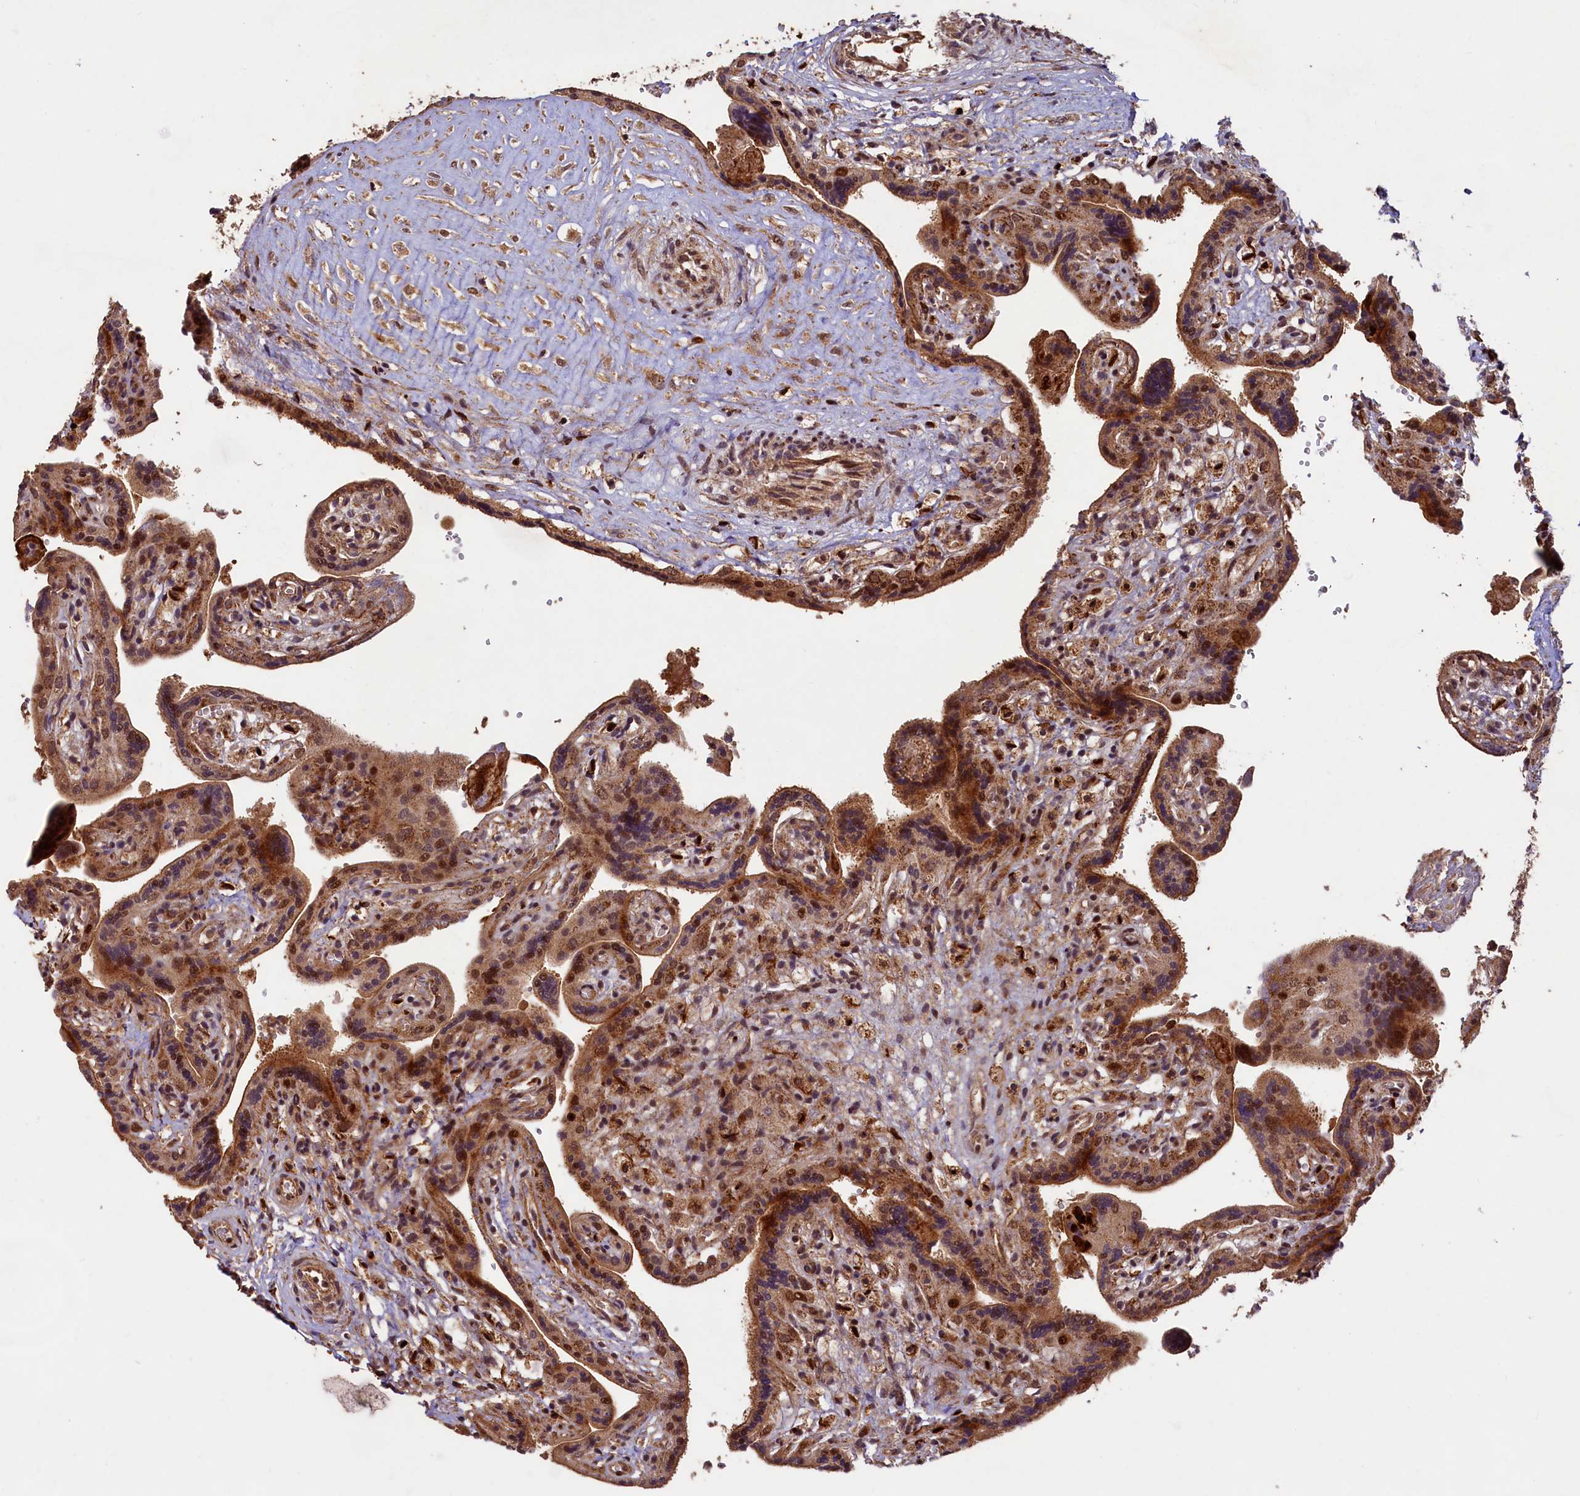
{"staining": {"intensity": "moderate", "quantity": ">75%", "location": "cytoplasmic/membranous,nuclear"}, "tissue": "placenta", "cell_type": "Trophoblastic cells", "image_type": "normal", "snomed": [{"axis": "morphology", "description": "Normal tissue, NOS"}, {"axis": "topography", "description": "Placenta"}], "caption": "Protein expression analysis of unremarkable human placenta reveals moderate cytoplasmic/membranous,nuclear staining in approximately >75% of trophoblastic cells. (brown staining indicates protein expression, while blue staining denotes nuclei).", "gene": "SHPRH", "patient": {"sex": "female", "age": 37}}